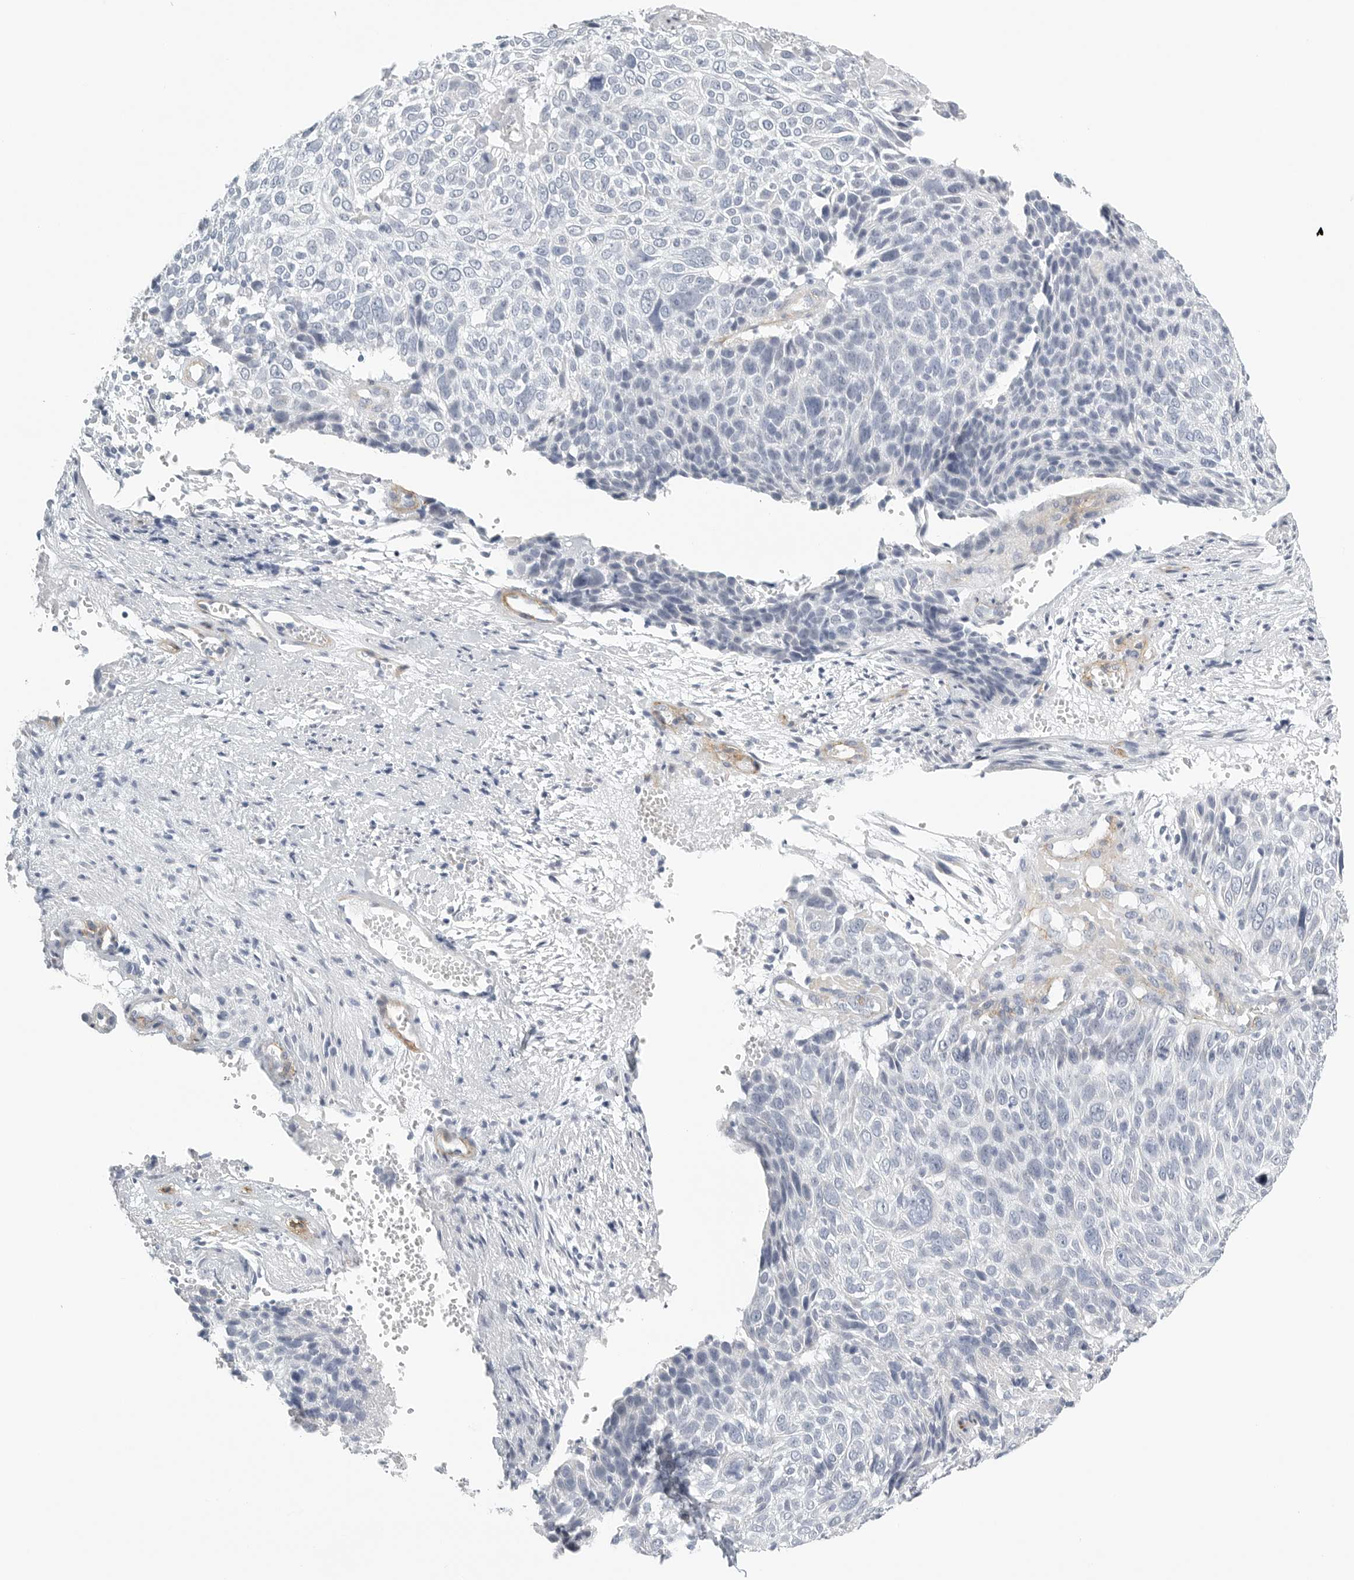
{"staining": {"intensity": "negative", "quantity": "none", "location": "none"}, "tissue": "cervical cancer", "cell_type": "Tumor cells", "image_type": "cancer", "snomed": [{"axis": "morphology", "description": "Squamous cell carcinoma, NOS"}, {"axis": "topography", "description": "Cervix"}], "caption": "Histopathology image shows no significant protein positivity in tumor cells of cervical squamous cell carcinoma. Brightfield microscopy of immunohistochemistry stained with DAB (3,3'-diaminobenzidine) (brown) and hematoxylin (blue), captured at high magnification.", "gene": "TNR", "patient": {"sex": "female", "age": 74}}